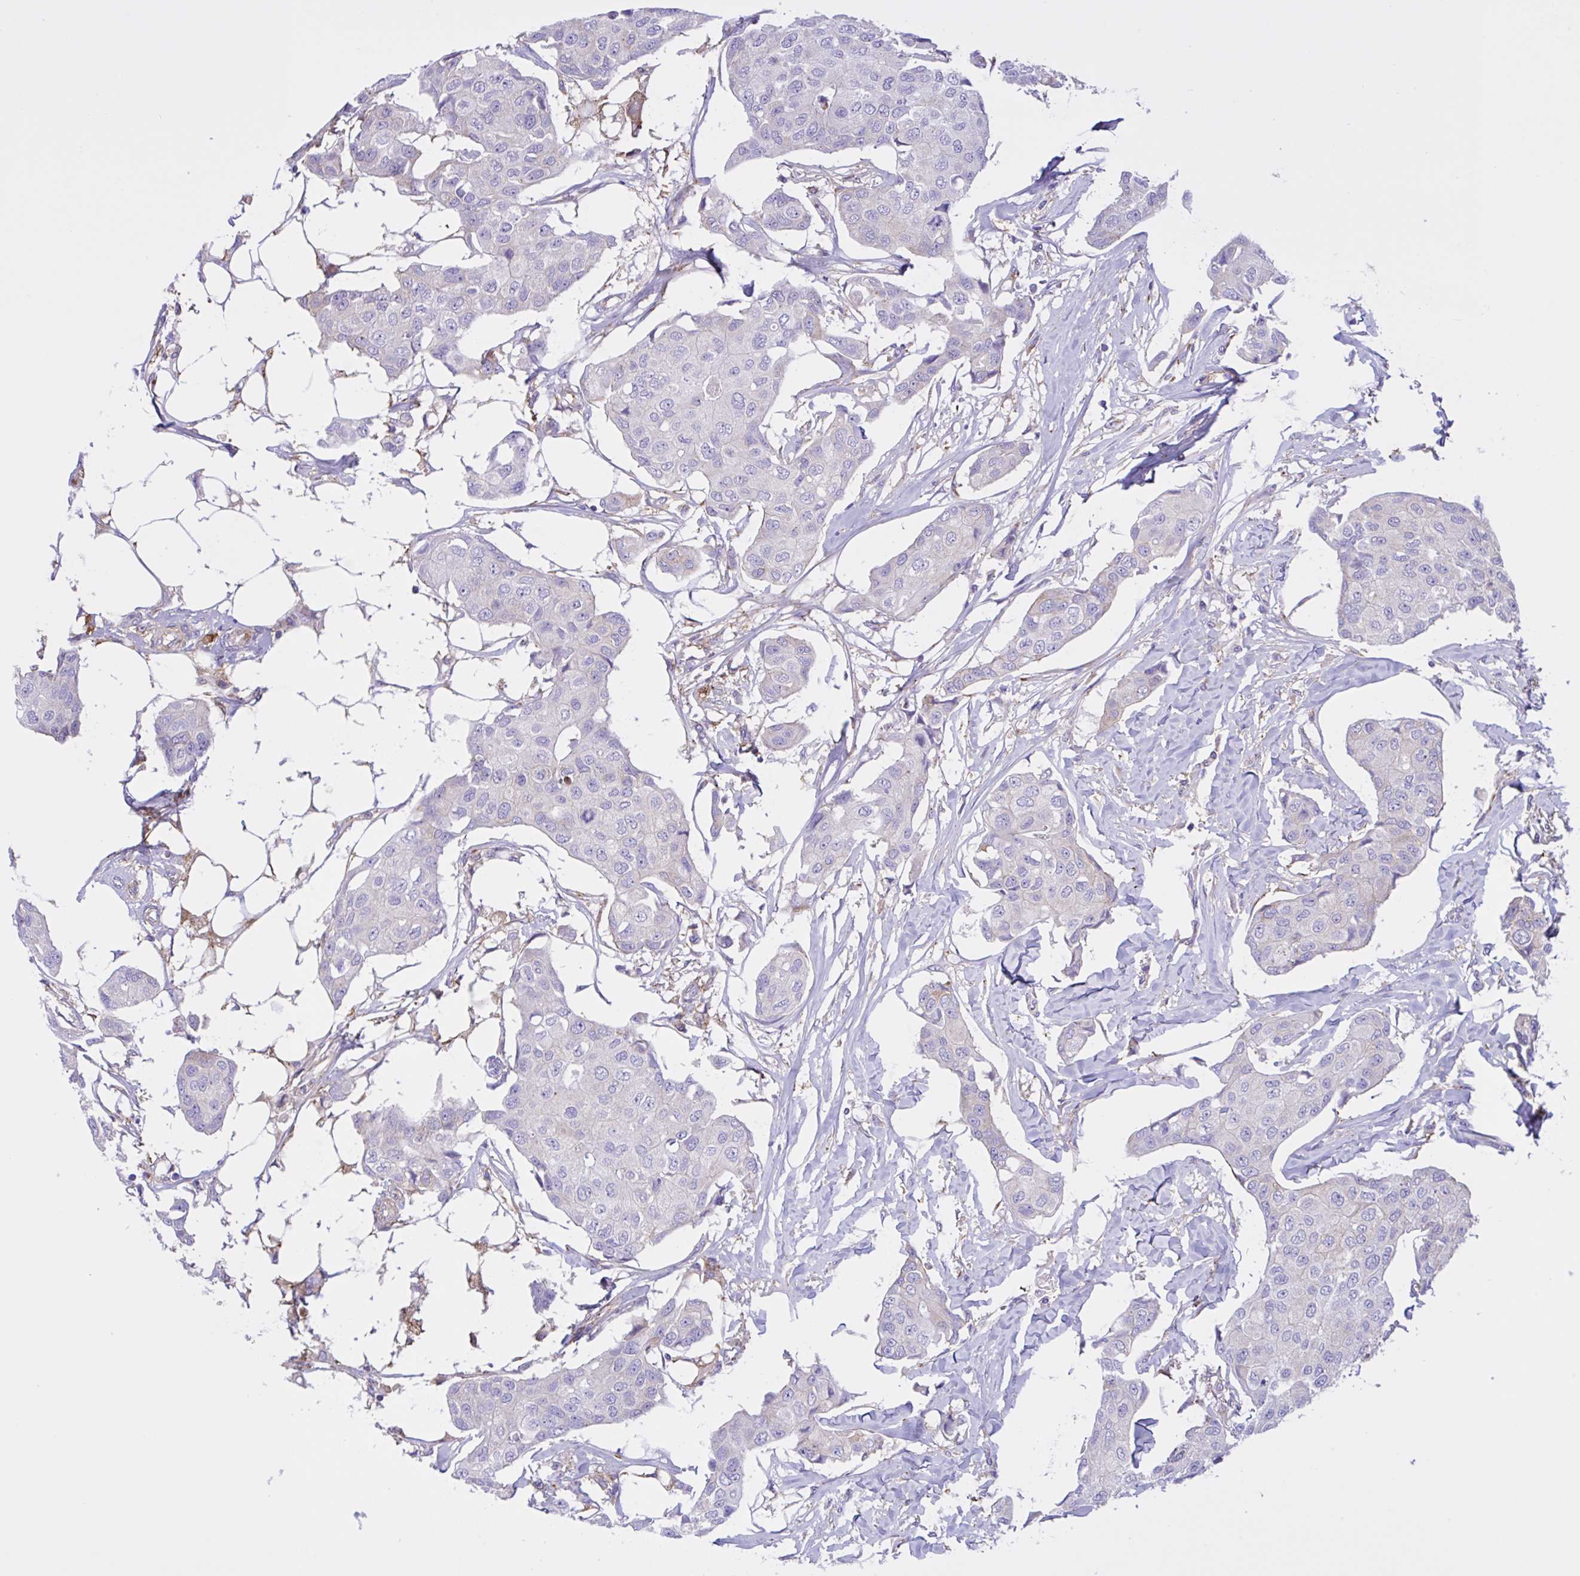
{"staining": {"intensity": "negative", "quantity": "none", "location": "none"}, "tissue": "breast cancer", "cell_type": "Tumor cells", "image_type": "cancer", "snomed": [{"axis": "morphology", "description": "Duct carcinoma"}, {"axis": "topography", "description": "Breast"}, {"axis": "topography", "description": "Lymph node"}], "caption": "Immunohistochemistry (IHC) histopathology image of neoplastic tissue: breast cancer (intraductal carcinoma) stained with DAB shows no significant protein expression in tumor cells.", "gene": "OR51M1", "patient": {"sex": "female", "age": 80}}